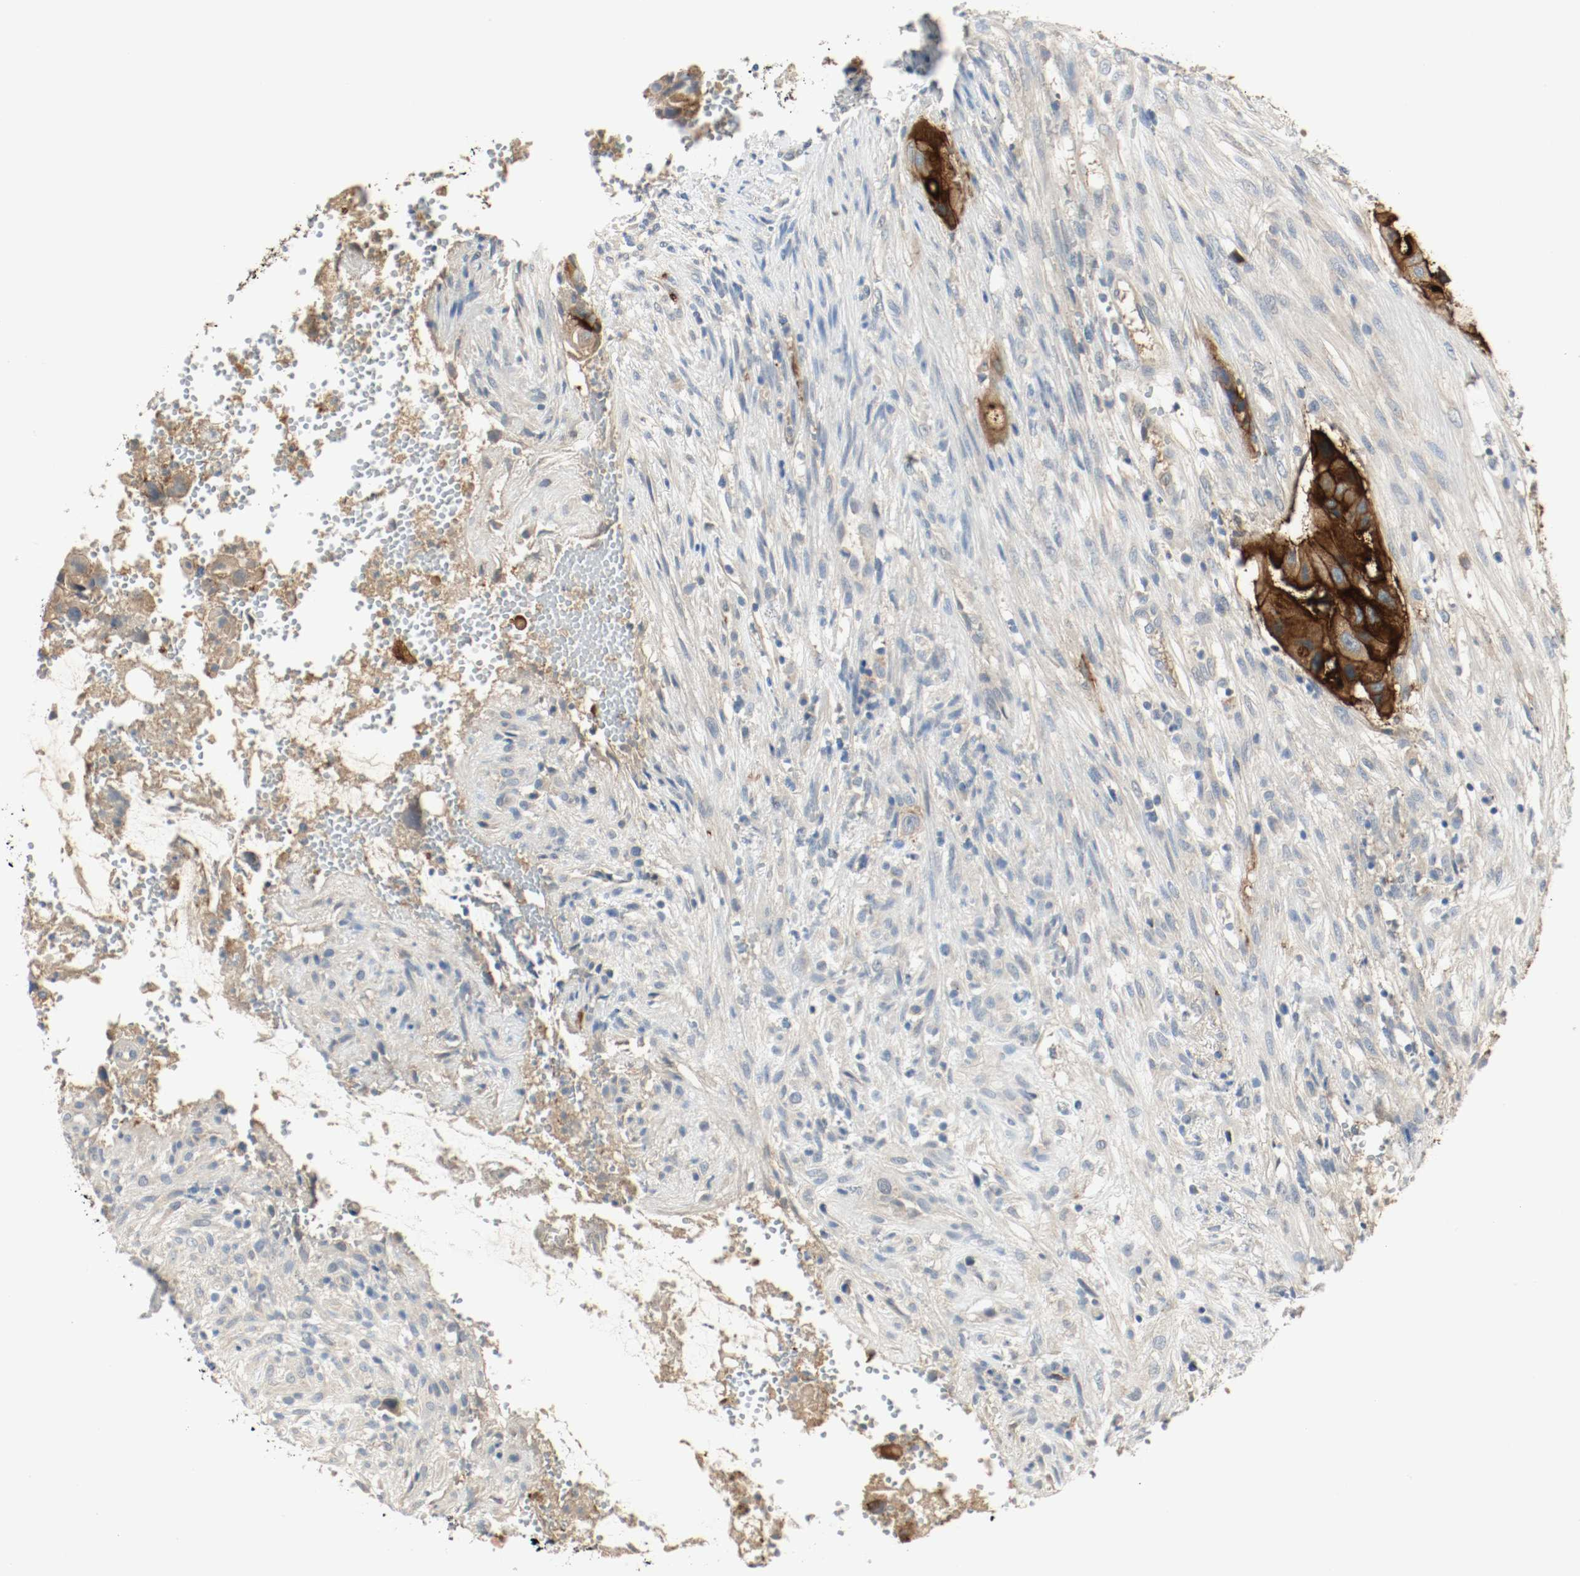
{"staining": {"intensity": "strong", "quantity": ">75%", "location": "cytoplasmic/membranous"}, "tissue": "colorectal cancer", "cell_type": "Tumor cells", "image_type": "cancer", "snomed": [{"axis": "morphology", "description": "Adenocarcinoma, NOS"}, {"axis": "topography", "description": "Colon"}], "caption": "Approximately >75% of tumor cells in adenocarcinoma (colorectal) exhibit strong cytoplasmic/membranous protein positivity as visualized by brown immunohistochemical staining.", "gene": "MELTF", "patient": {"sex": "female", "age": 57}}